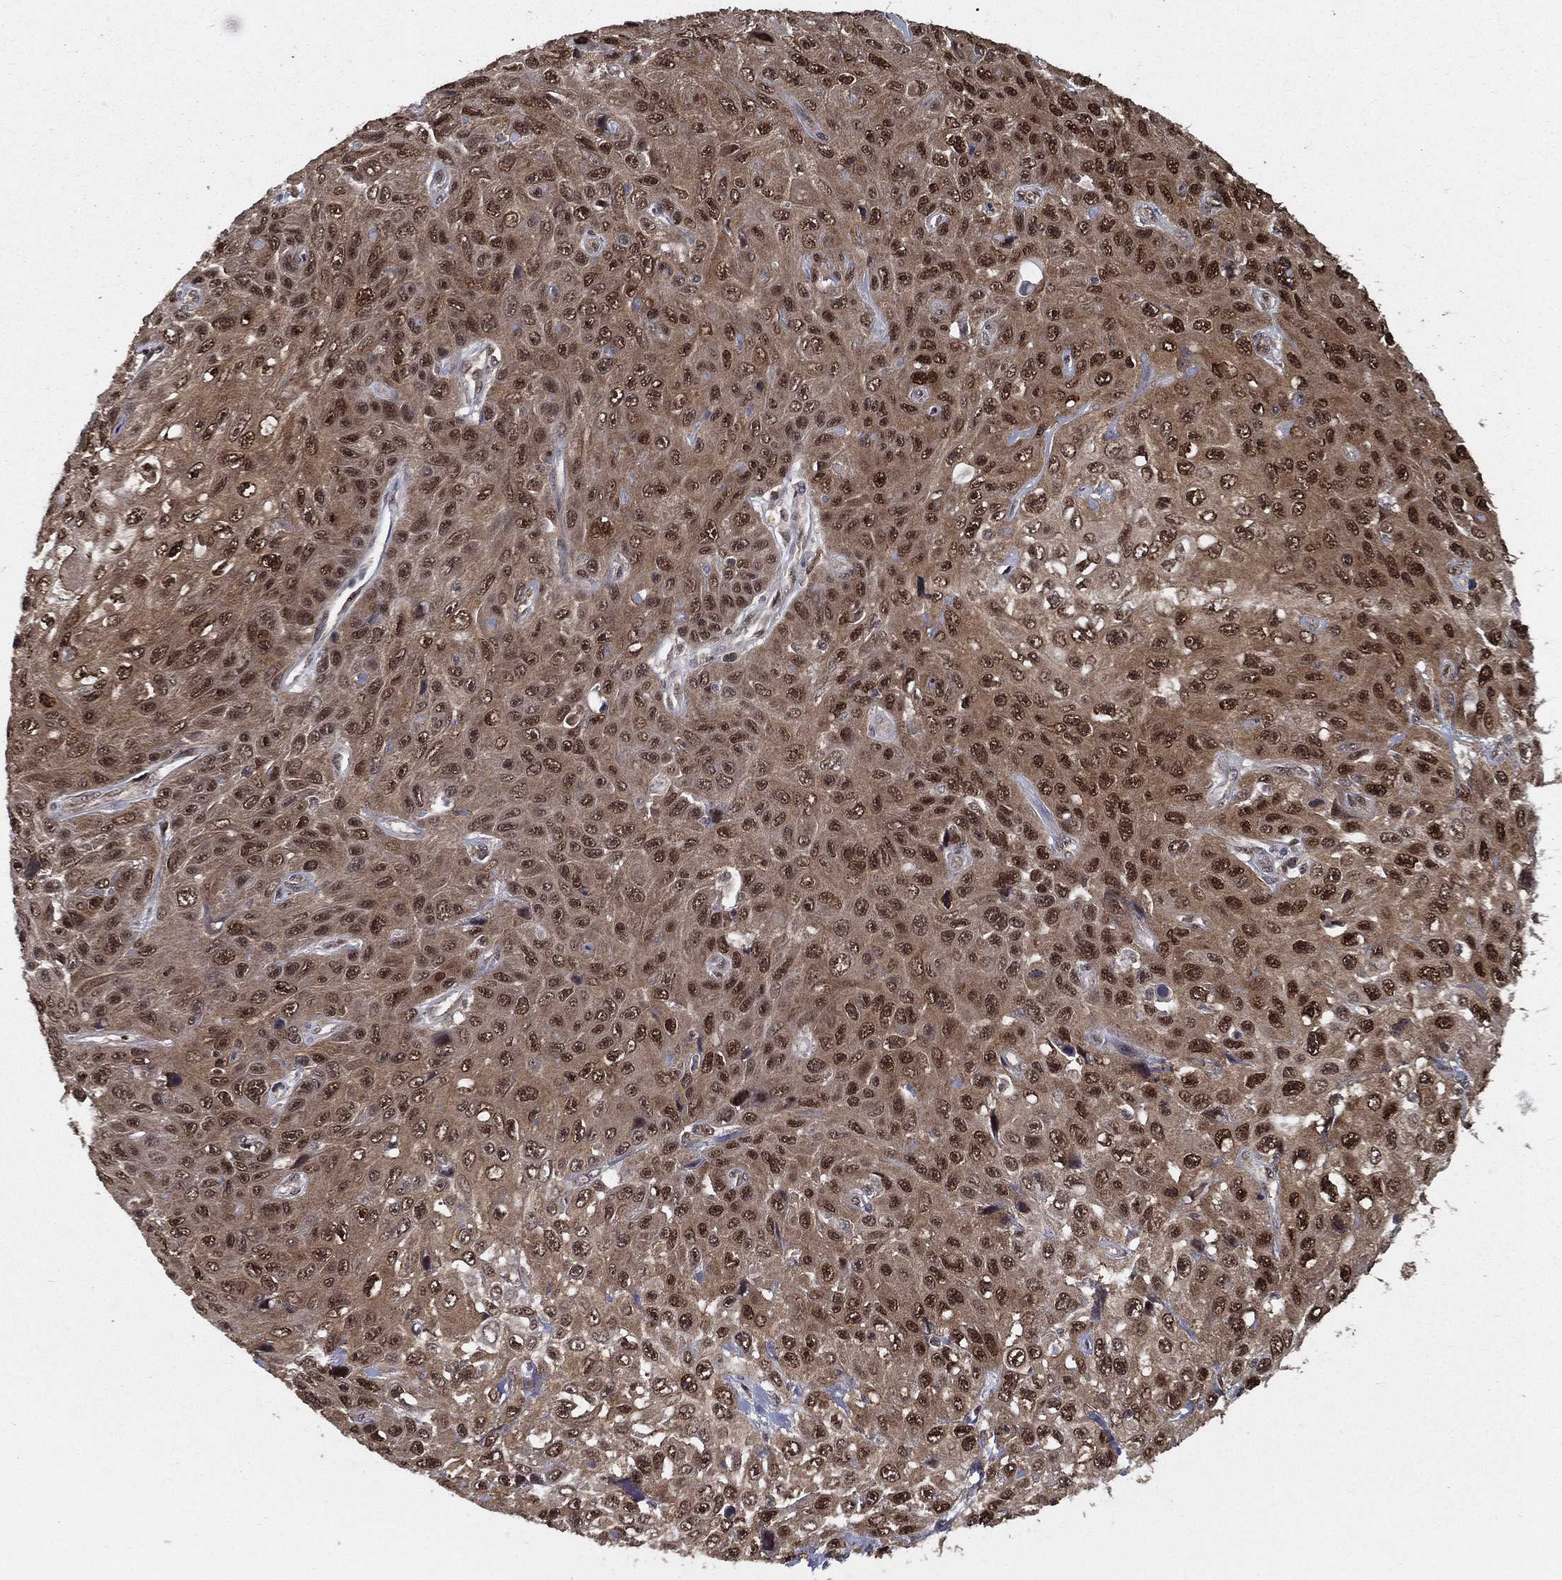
{"staining": {"intensity": "moderate", "quantity": ">75%", "location": "cytoplasmic/membranous,nuclear"}, "tissue": "skin cancer", "cell_type": "Tumor cells", "image_type": "cancer", "snomed": [{"axis": "morphology", "description": "Squamous cell carcinoma, NOS"}, {"axis": "topography", "description": "Skin"}], "caption": "A photomicrograph of human skin cancer (squamous cell carcinoma) stained for a protein displays moderate cytoplasmic/membranous and nuclear brown staining in tumor cells. (Stains: DAB (3,3'-diaminobenzidine) in brown, nuclei in blue, Microscopy: brightfield microscopy at high magnification).", "gene": "CARM1", "patient": {"sex": "male", "age": 82}}